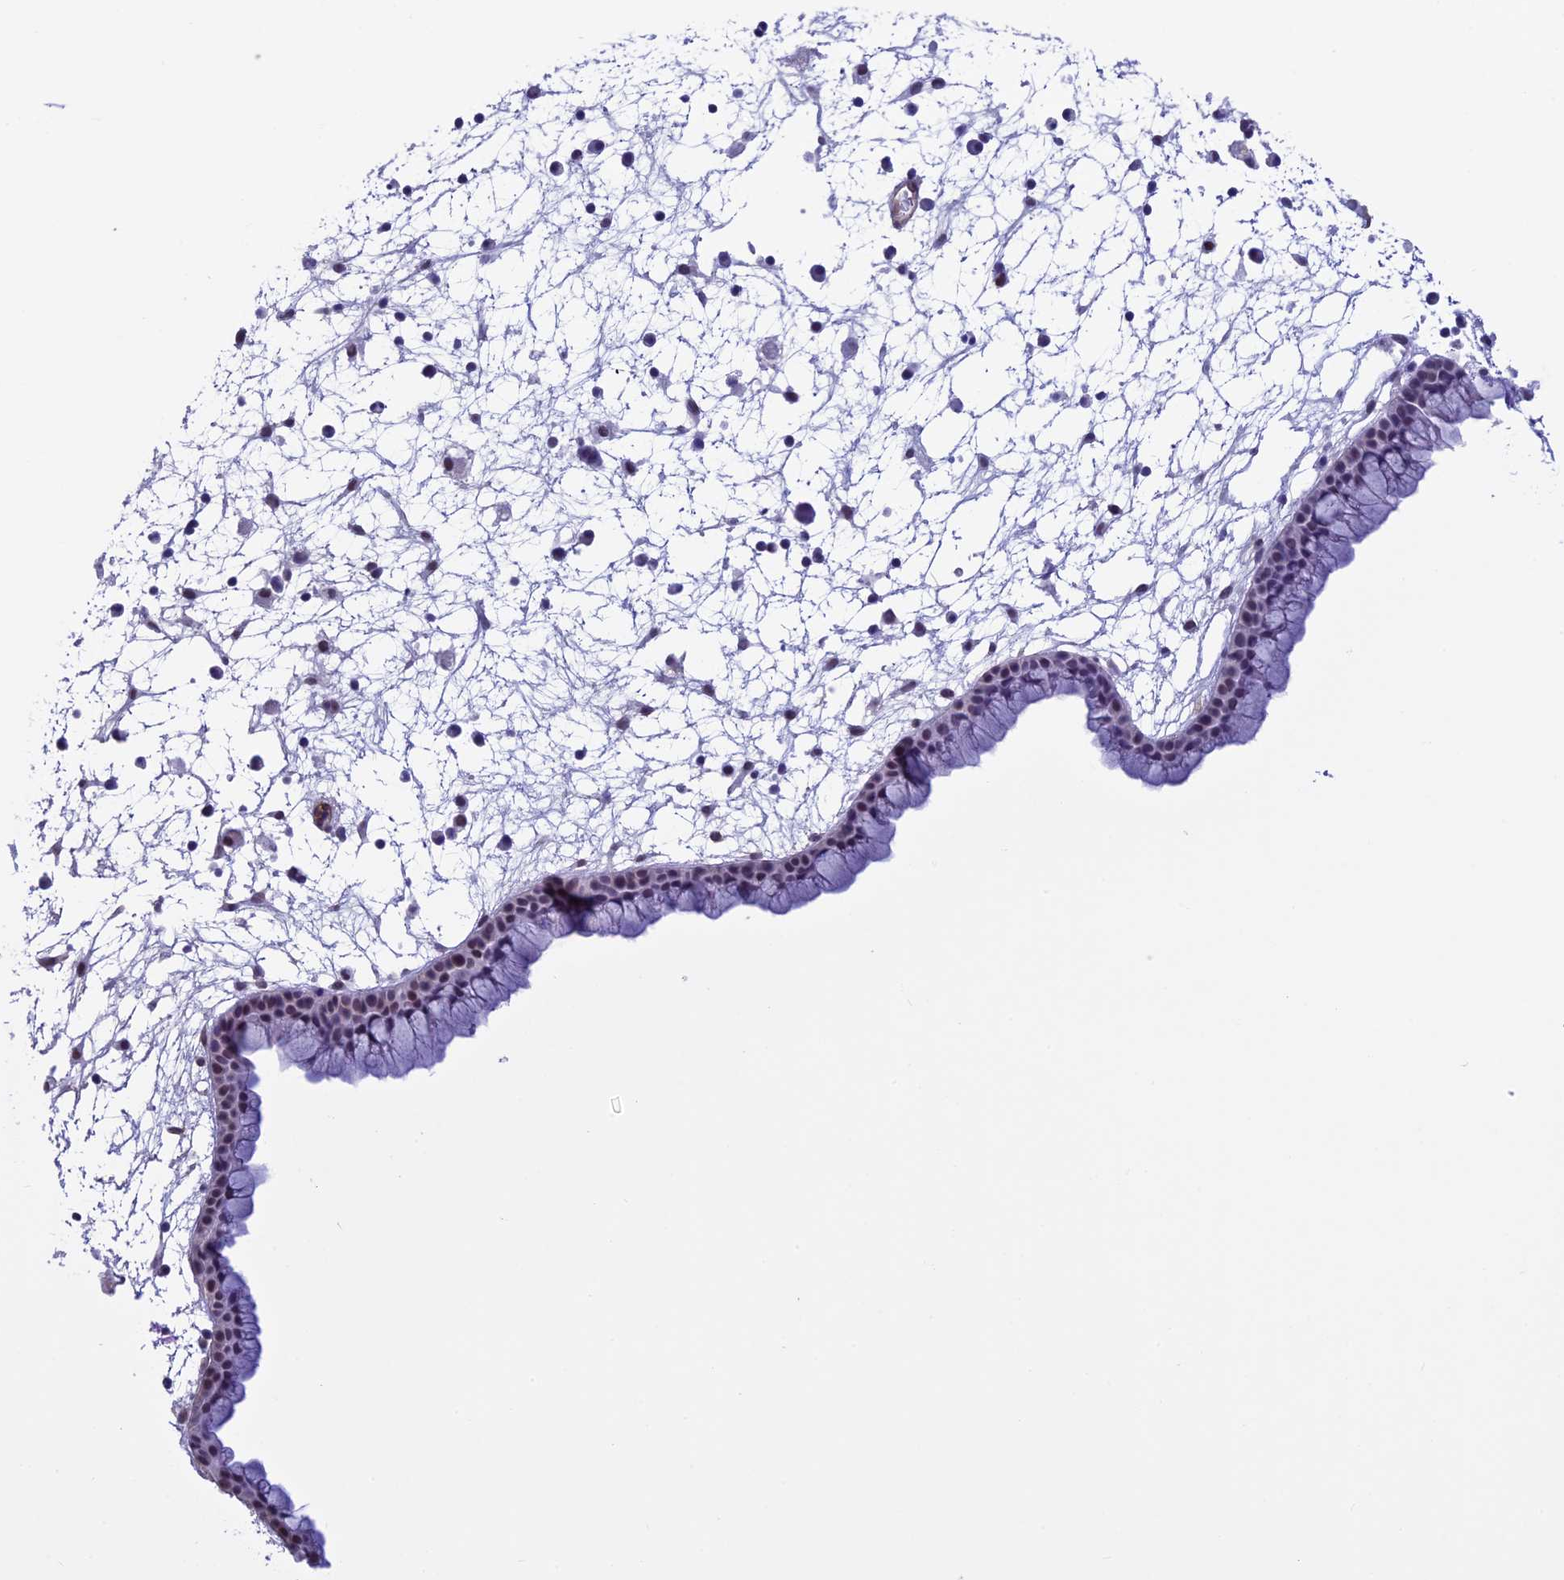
{"staining": {"intensity": "moderate", "quantity": "25%-75%", "location": "nuclear"}, "tissue": "nasopharynx", "cell_type": "Respiratory epithelial cells", "image_type": "normal", "snomed": [{"axis": "morphology", "description": "Normal tissue, NOS"}, {"axis": "morphology", "description": "Inflammation, NOS"}, {"axis": "morphology", "description": "Malignant melanoma, Metastatic site"}, {"axis": "topography", "description": "Nasopharynx"}], "caption": "IHC image of benign nasopharynx stained for a protein (brown), which displays medium levels of moderate nuclear staining in about 25%-75% of respiratory epithelial cells.", "gene": "NIPBL", "patient": {"sex": "male", "age": 70}}